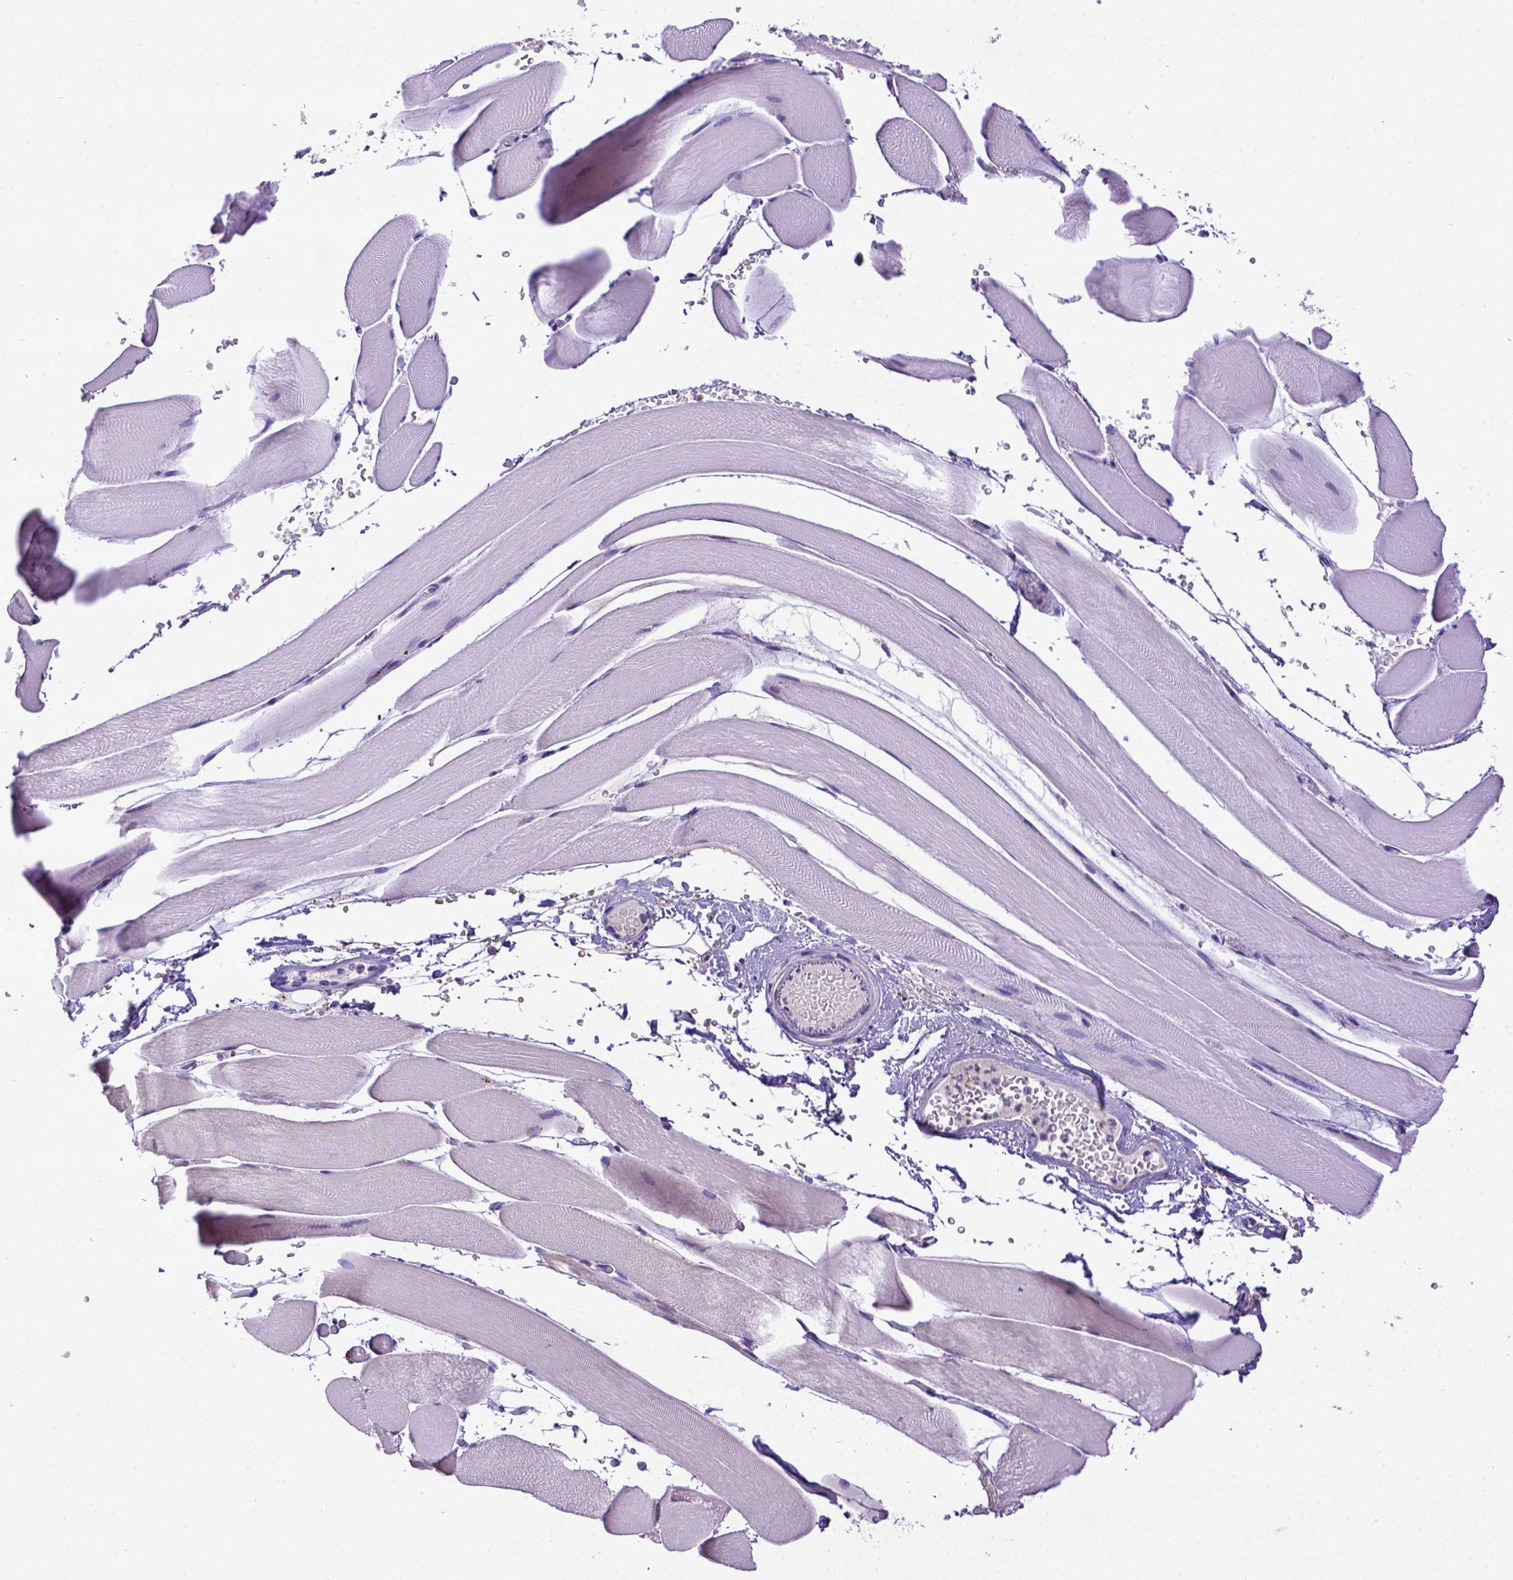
{"staining": {"intensity": "negative", "quantity": "none", "location": "none"}, "tissue": "skeletal muscle", "cell_type": "Myocytes", "image_type": "normal", "snomed": [{"axis": "morphology", "description": "Normal tissue, NOS"}, {"axis": "topography", "description": "Skeletal muscle"}], "caption": "DAB immunohistochemical staining of unremarkable human skeletal muscle shows no significant expression in myocytes. The staining is performed using DAB (3,3'-diaminobenzidine) brown chromogen with nuclei counter-stained in using hematoxylin.", "gene": "CDKN1A", "patient": {"sex": "female", "age": 37}}